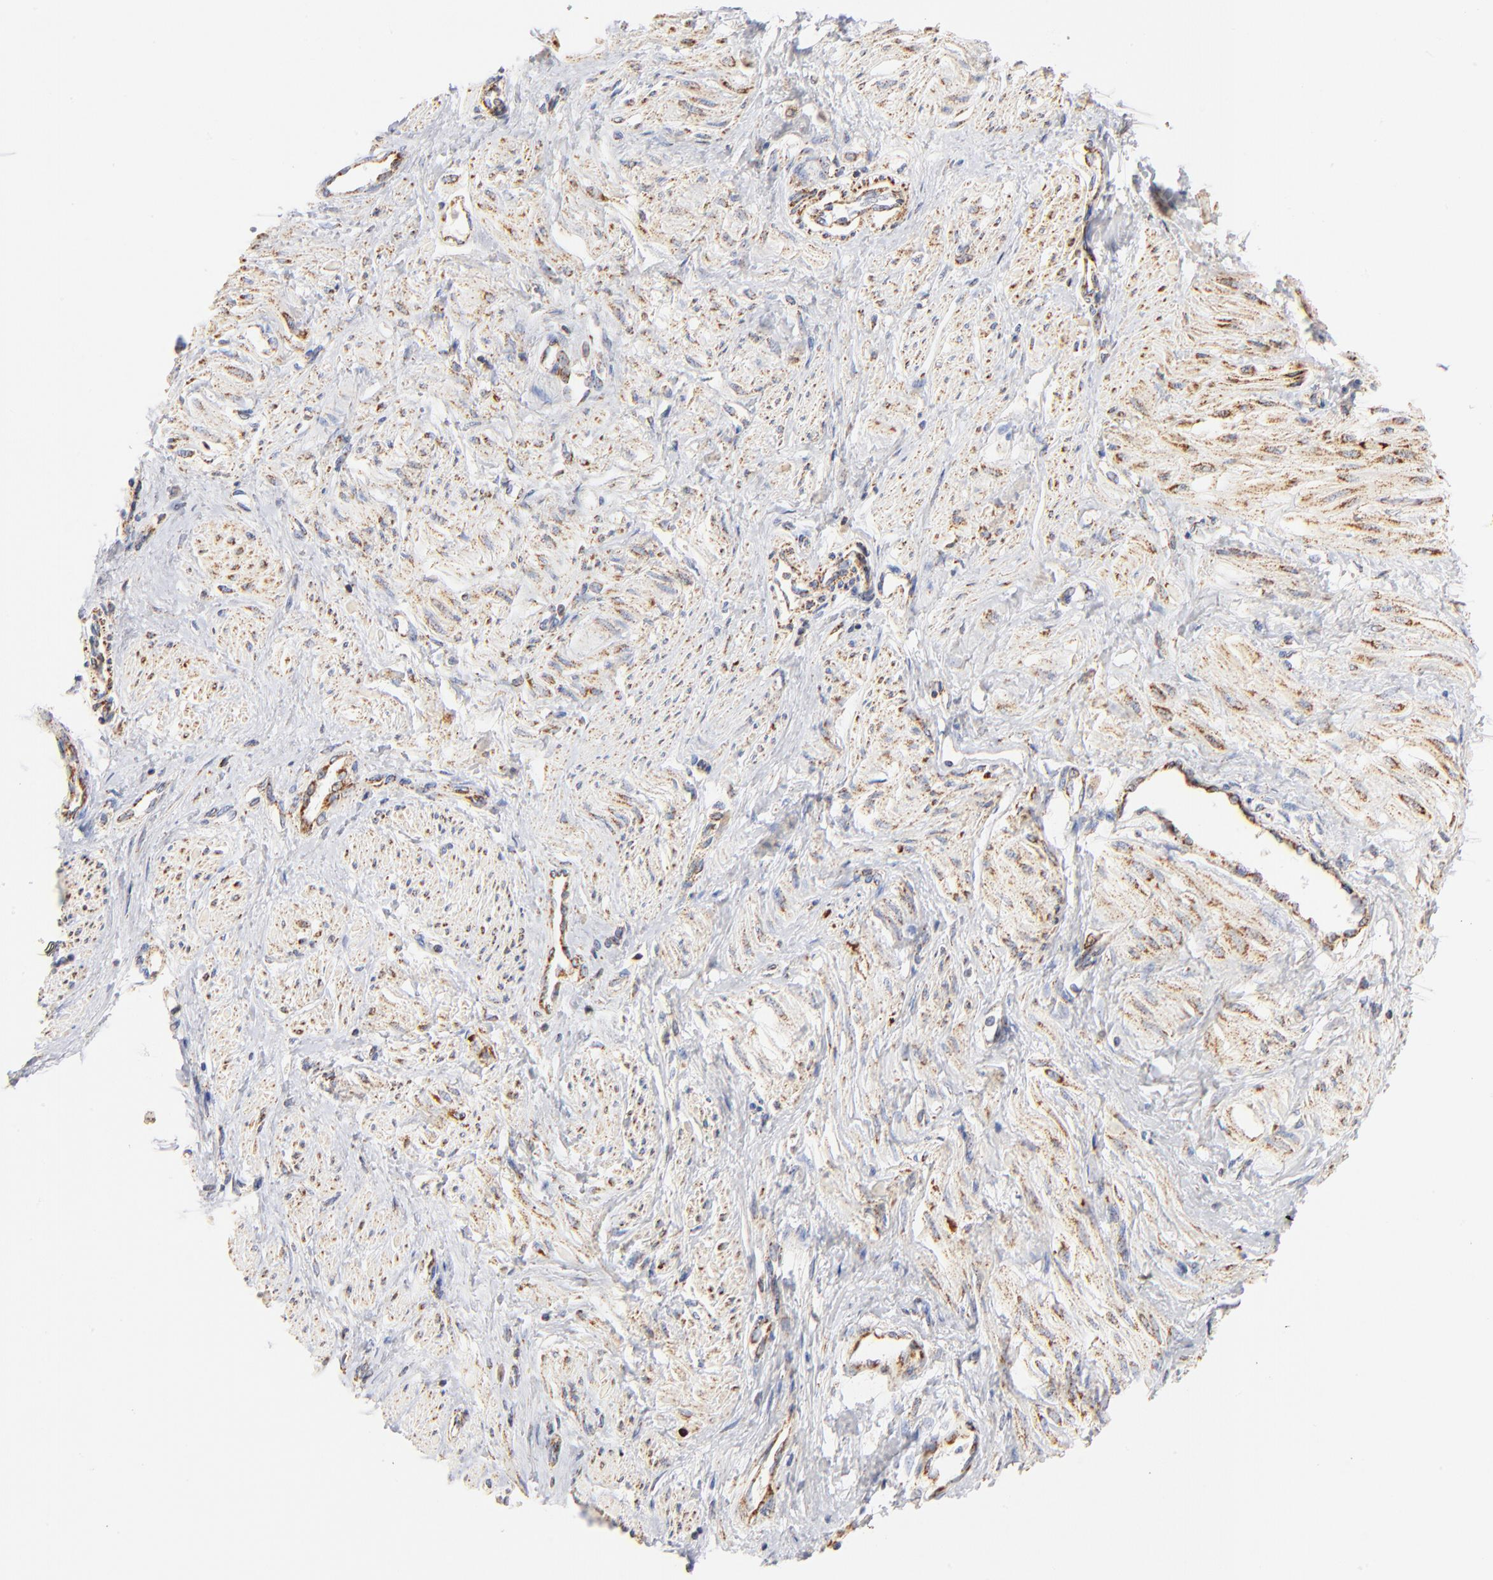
{"staining": {"intensity": "moderate", "quantity": ">75%", "location": "cytoplasmic/membranous"}, "tissue": "smooth muscle", "cell_type": "Smooth muscle cells", "image_type": "normal", "snomed": [{"axis": "morphology", "description": "Normal tissue, NOS"}, {"axis": "topography", "description": "Smooth muscle"}, {"axis": "topography", "description": "Uterus"}], "caption": "High-power microscopy captured an immunohistochemistry photomicrograph of normal smooth muscle, revealing moderate cytoplasmic/membranous staining in approximately >75% of smooth muscle cells.", "gene": "DLAT", "patient": {"sex": "female", "age": 39}}